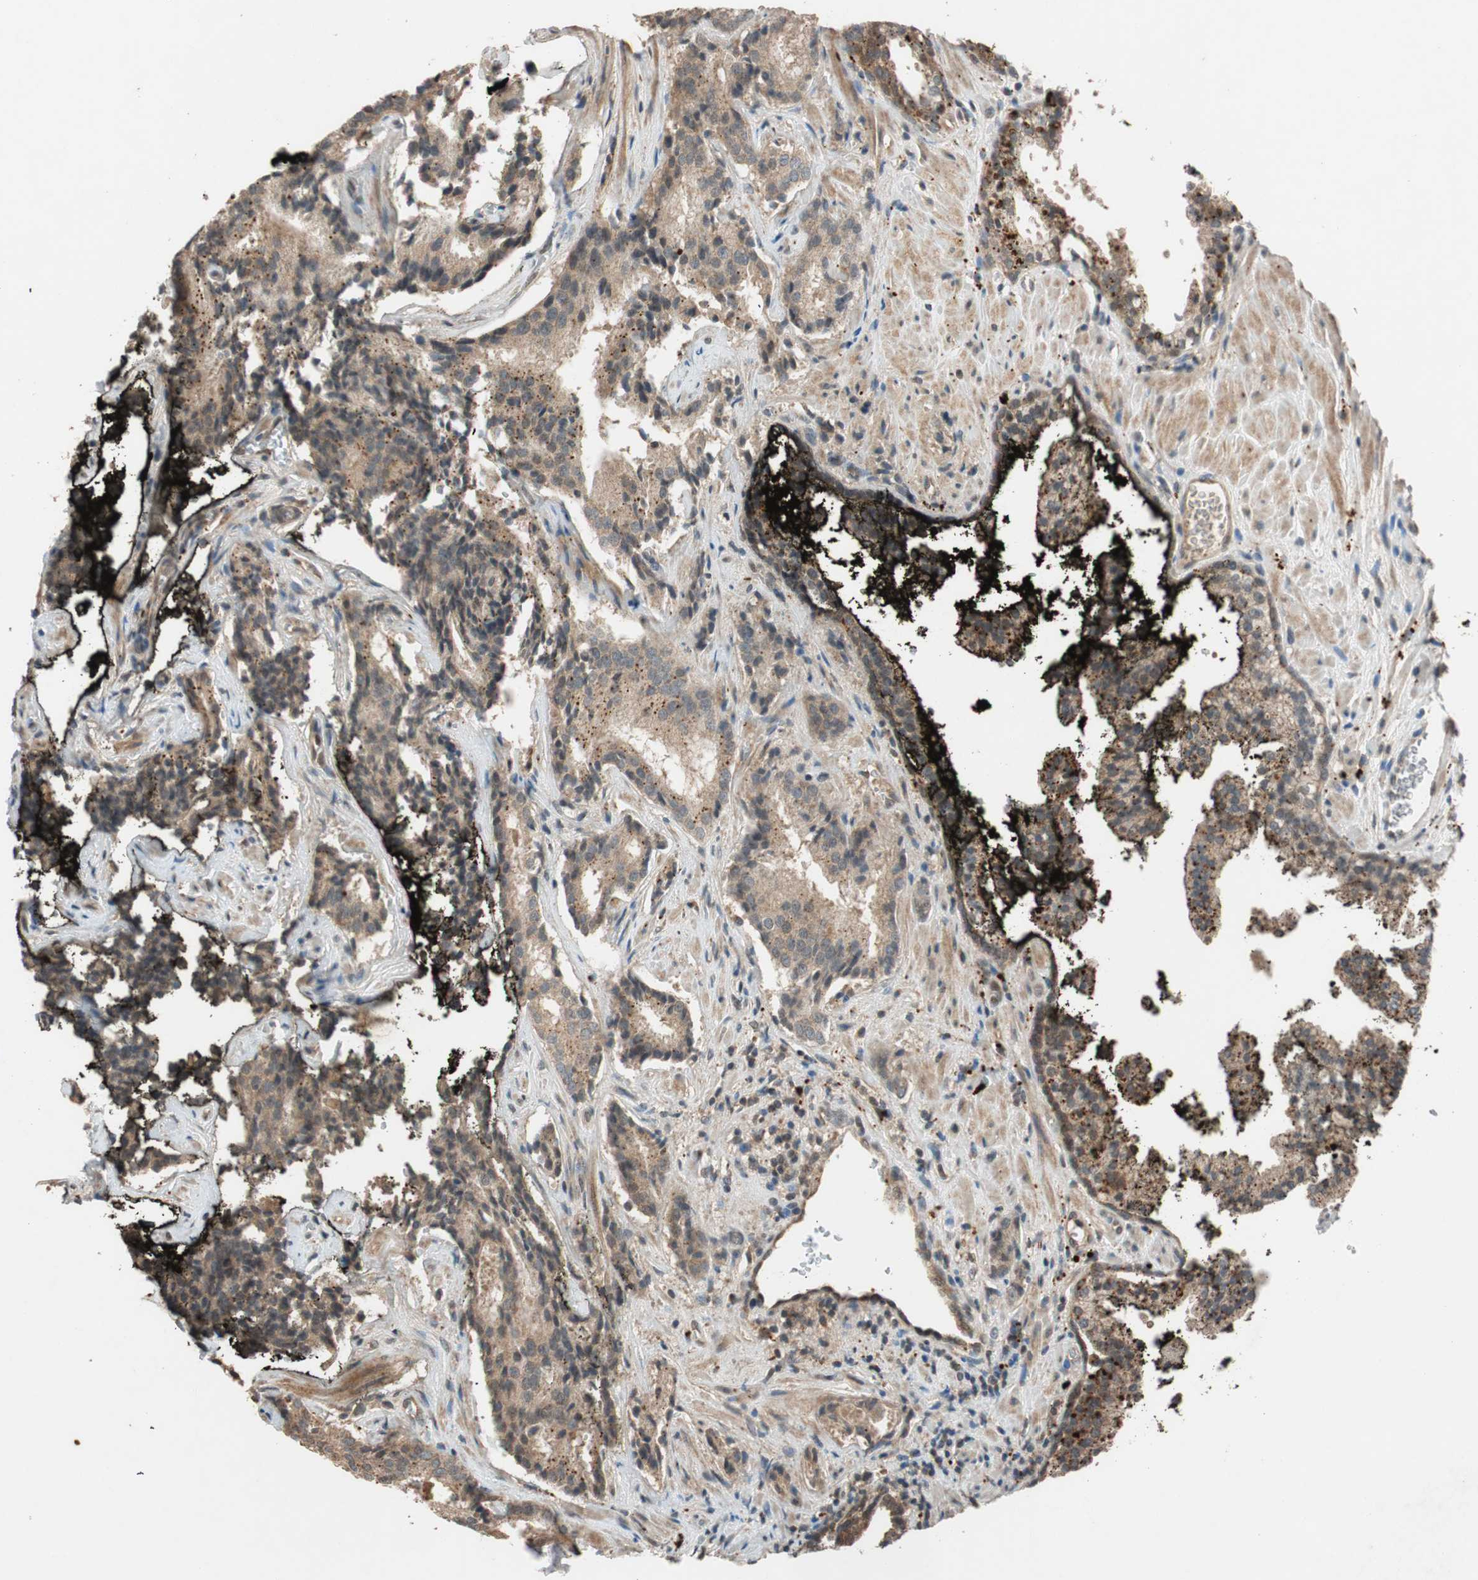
{"staining": {"intensity": "moderate", "quantity": ">75%", "location": "cytoplasmic/membranous"}, "tissue": "prostate cancer", "cell_type": "Tumor cells", "image_type": "cancer", "snomed": [{"axis": "morphology", "description": "Adenocarcinoma, High grade"}, {"axis": "topography", "description": "Prostate"}], "caption": "Immunohistochemical staining of human high-grade adenocarcinoma (prostate) demonstrates moderate cytoplasmic/membranous protein expression in approximately >75% of tumor cells.", "gene": "GLB1", "patient": {"sex": "male", "age": 58}}